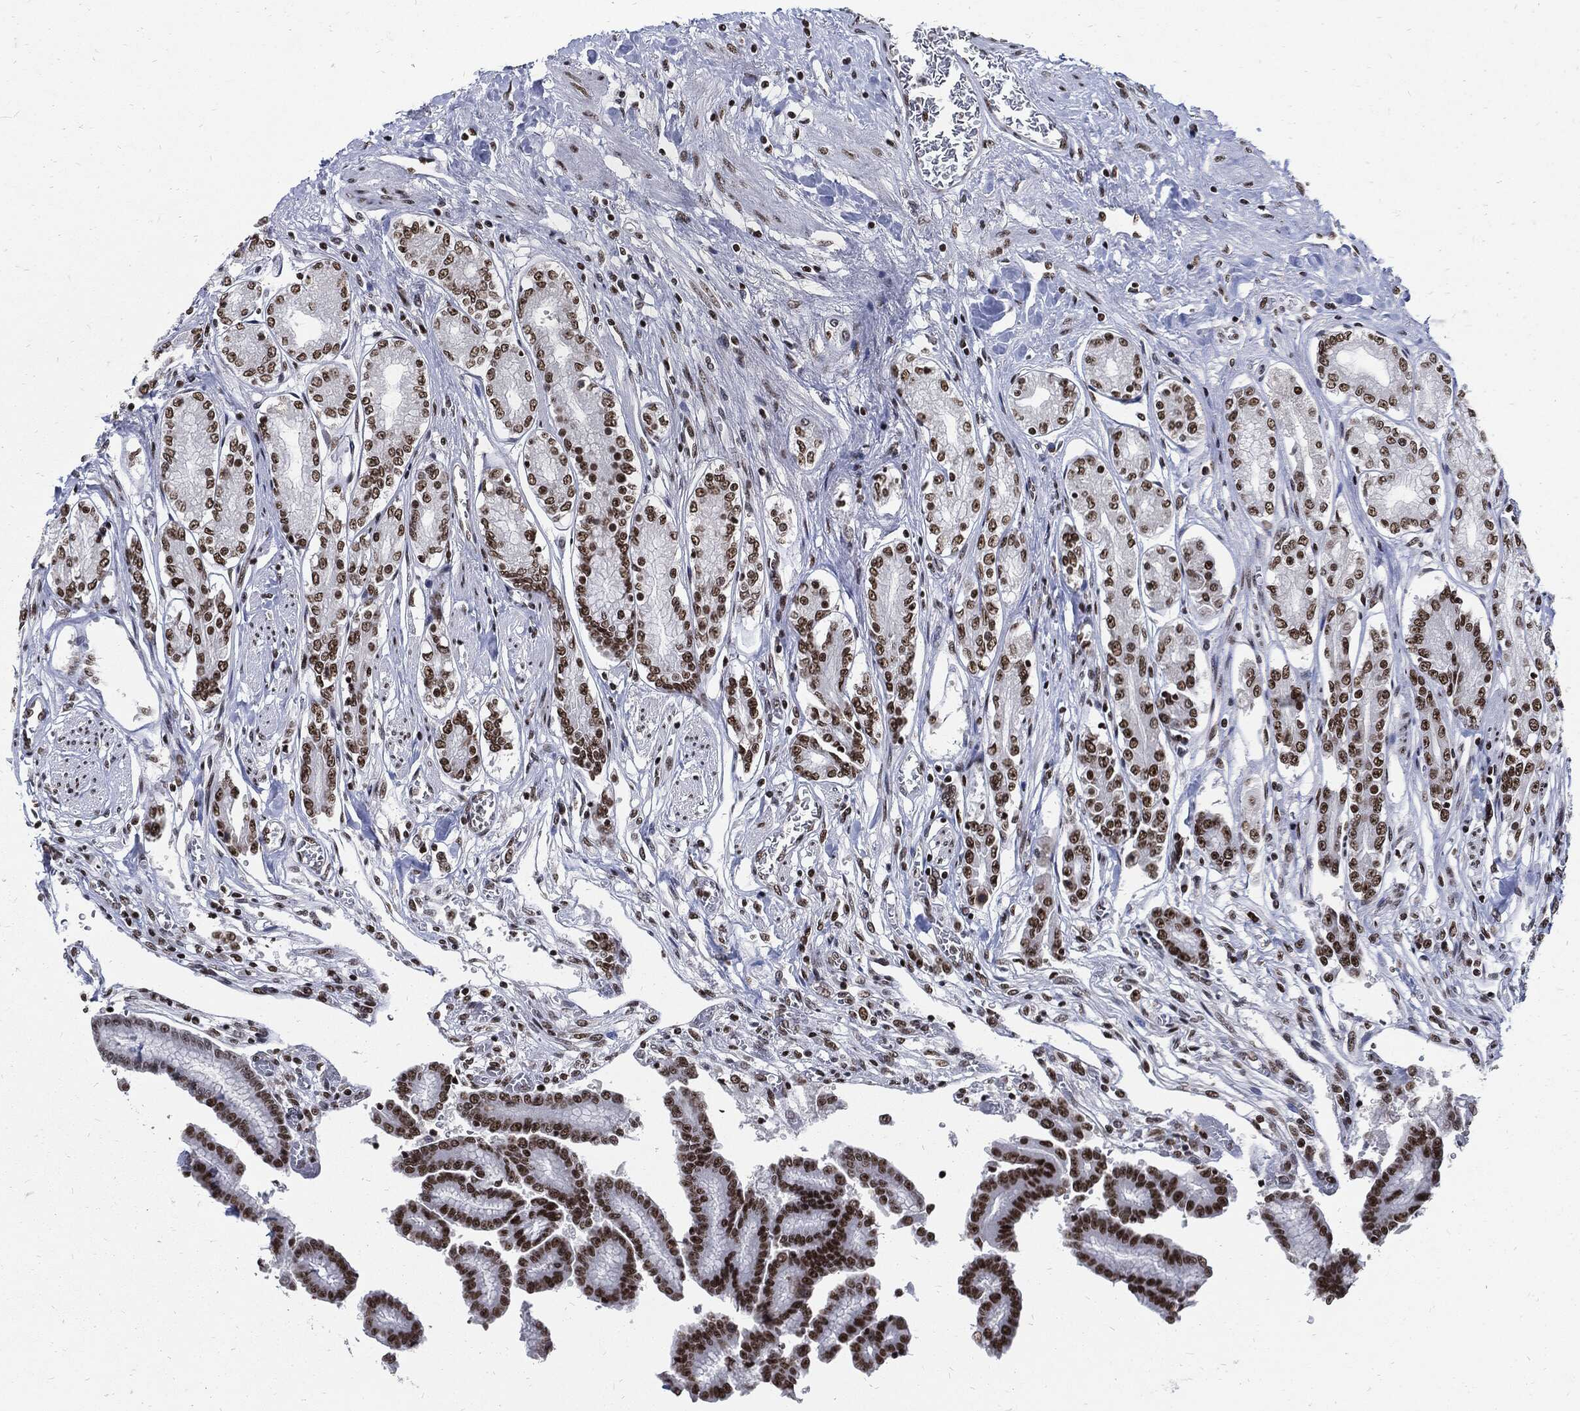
{"staining": {"intensity": "strong", "quantity": ">75%", "location": "nuclear"}, "tissue": "stomach", "cell_type": "Glandular cells", "image_type": "normal", "snomed": [{"axis": "morphology", "description": "Normal tissue, NOS"}, {"axis": "morphology", "description": "Adenocarcinoma, NOS"}, {"axis": "morphology", "description": "Adenocarcinoma, High grade"}, {"axis": "topography", "description": "Stomach, upper"}, {"axis": "topography", "description": "Stomach"}], "caption": "DAB (3,3'-diaminobenzidine) immunohistochemical staining of benign human stomach displays strong nuclear protein expression in approximately >75% of glandular cells.", "gene": "TERF2", "patient": {"sex": "female", "age": 65}}